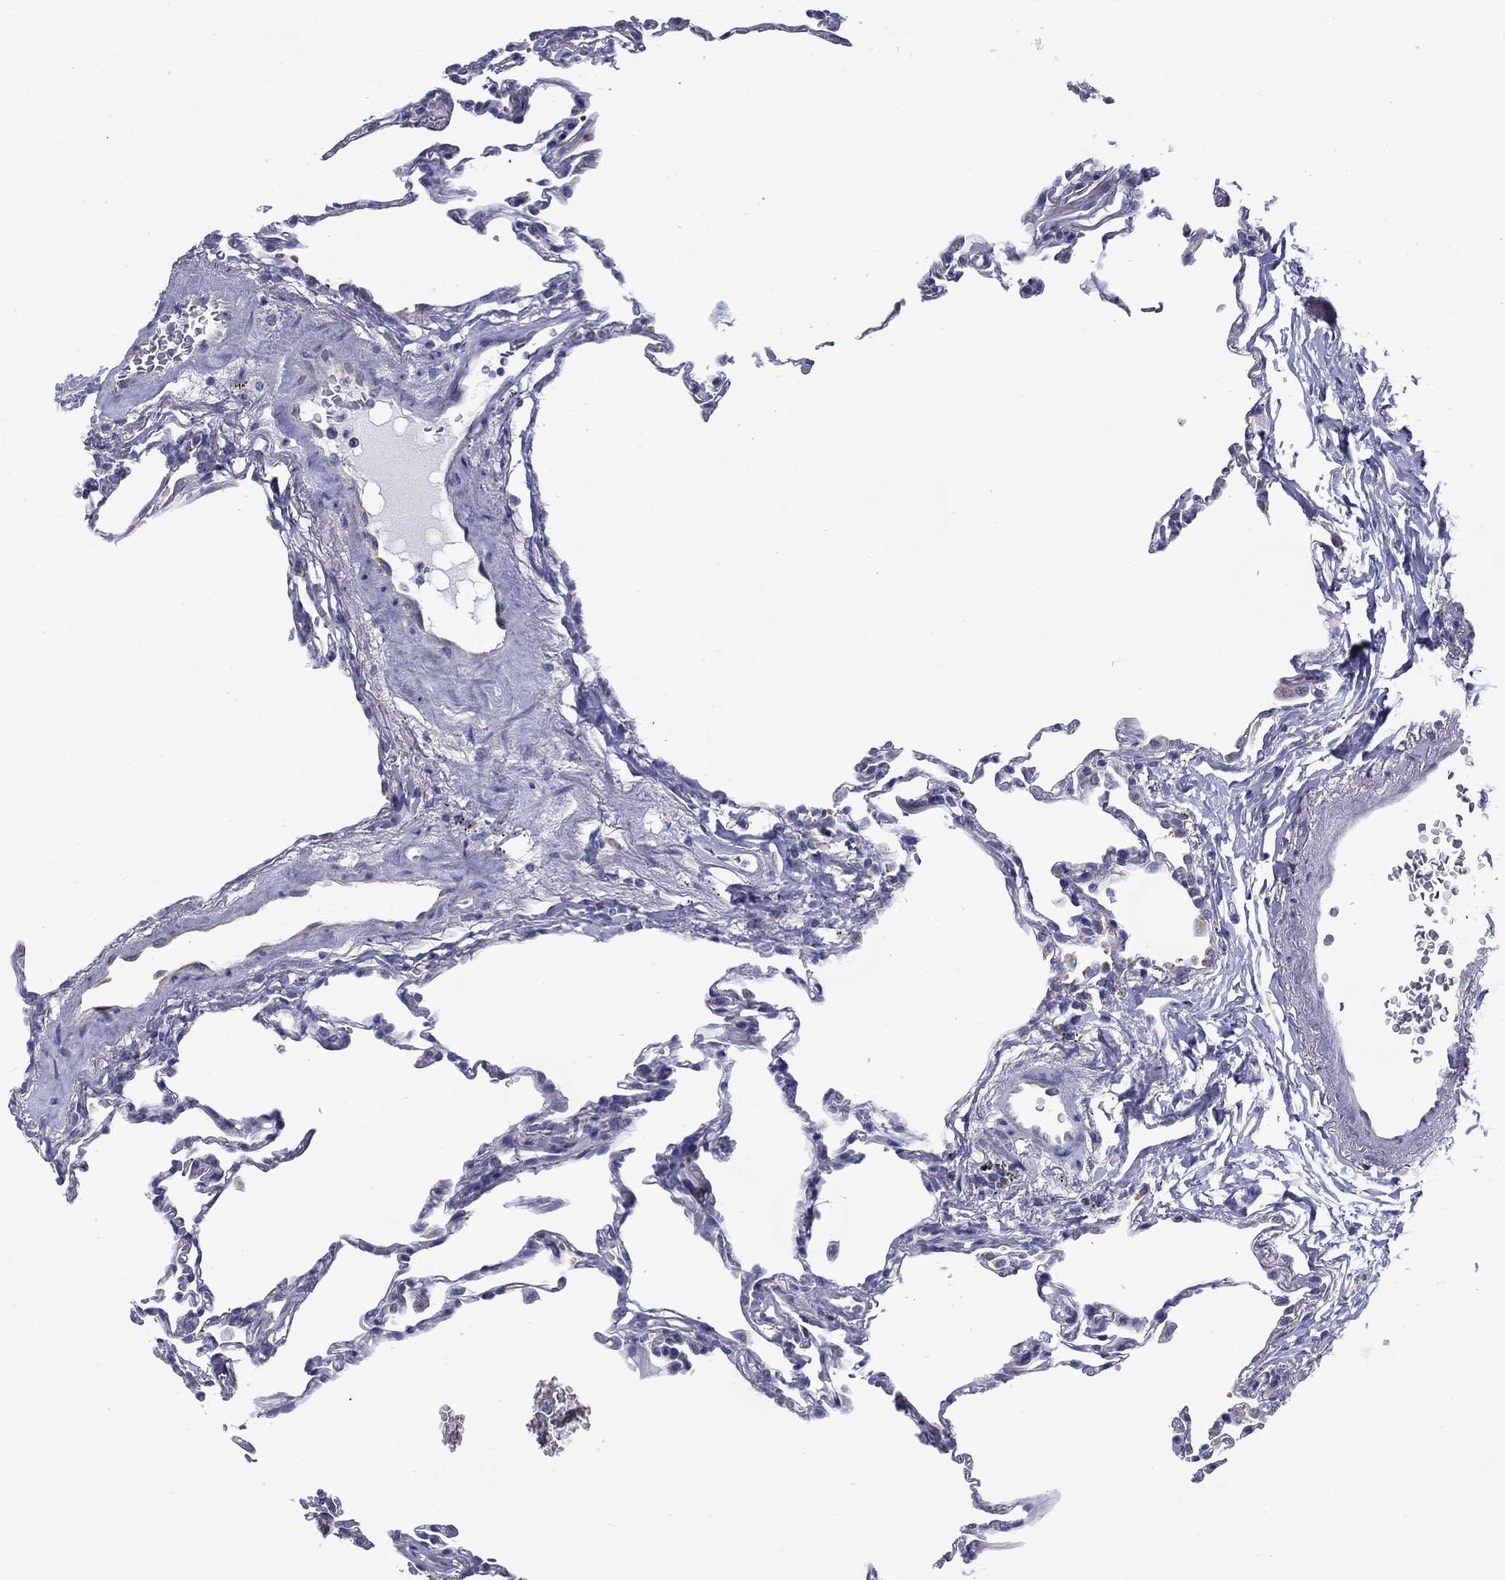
{"staining": {"intensity": "negative", "quantity": "none", "location": "none"}, "tissue": "lung", "cell_type": "Alveolar cells", "image_type": "normal", "snomed": [{"axis": "morphology", "description": "Normal tissue, NOS"}, {"axis": "topography", "description": "Lung"}], "caption": "Immunohistochemistry (IHC) of benign lung reveals no staining in alveolar cells.", "gene": "C19orf18", "patient": {"sex": "female", "age": 57}}